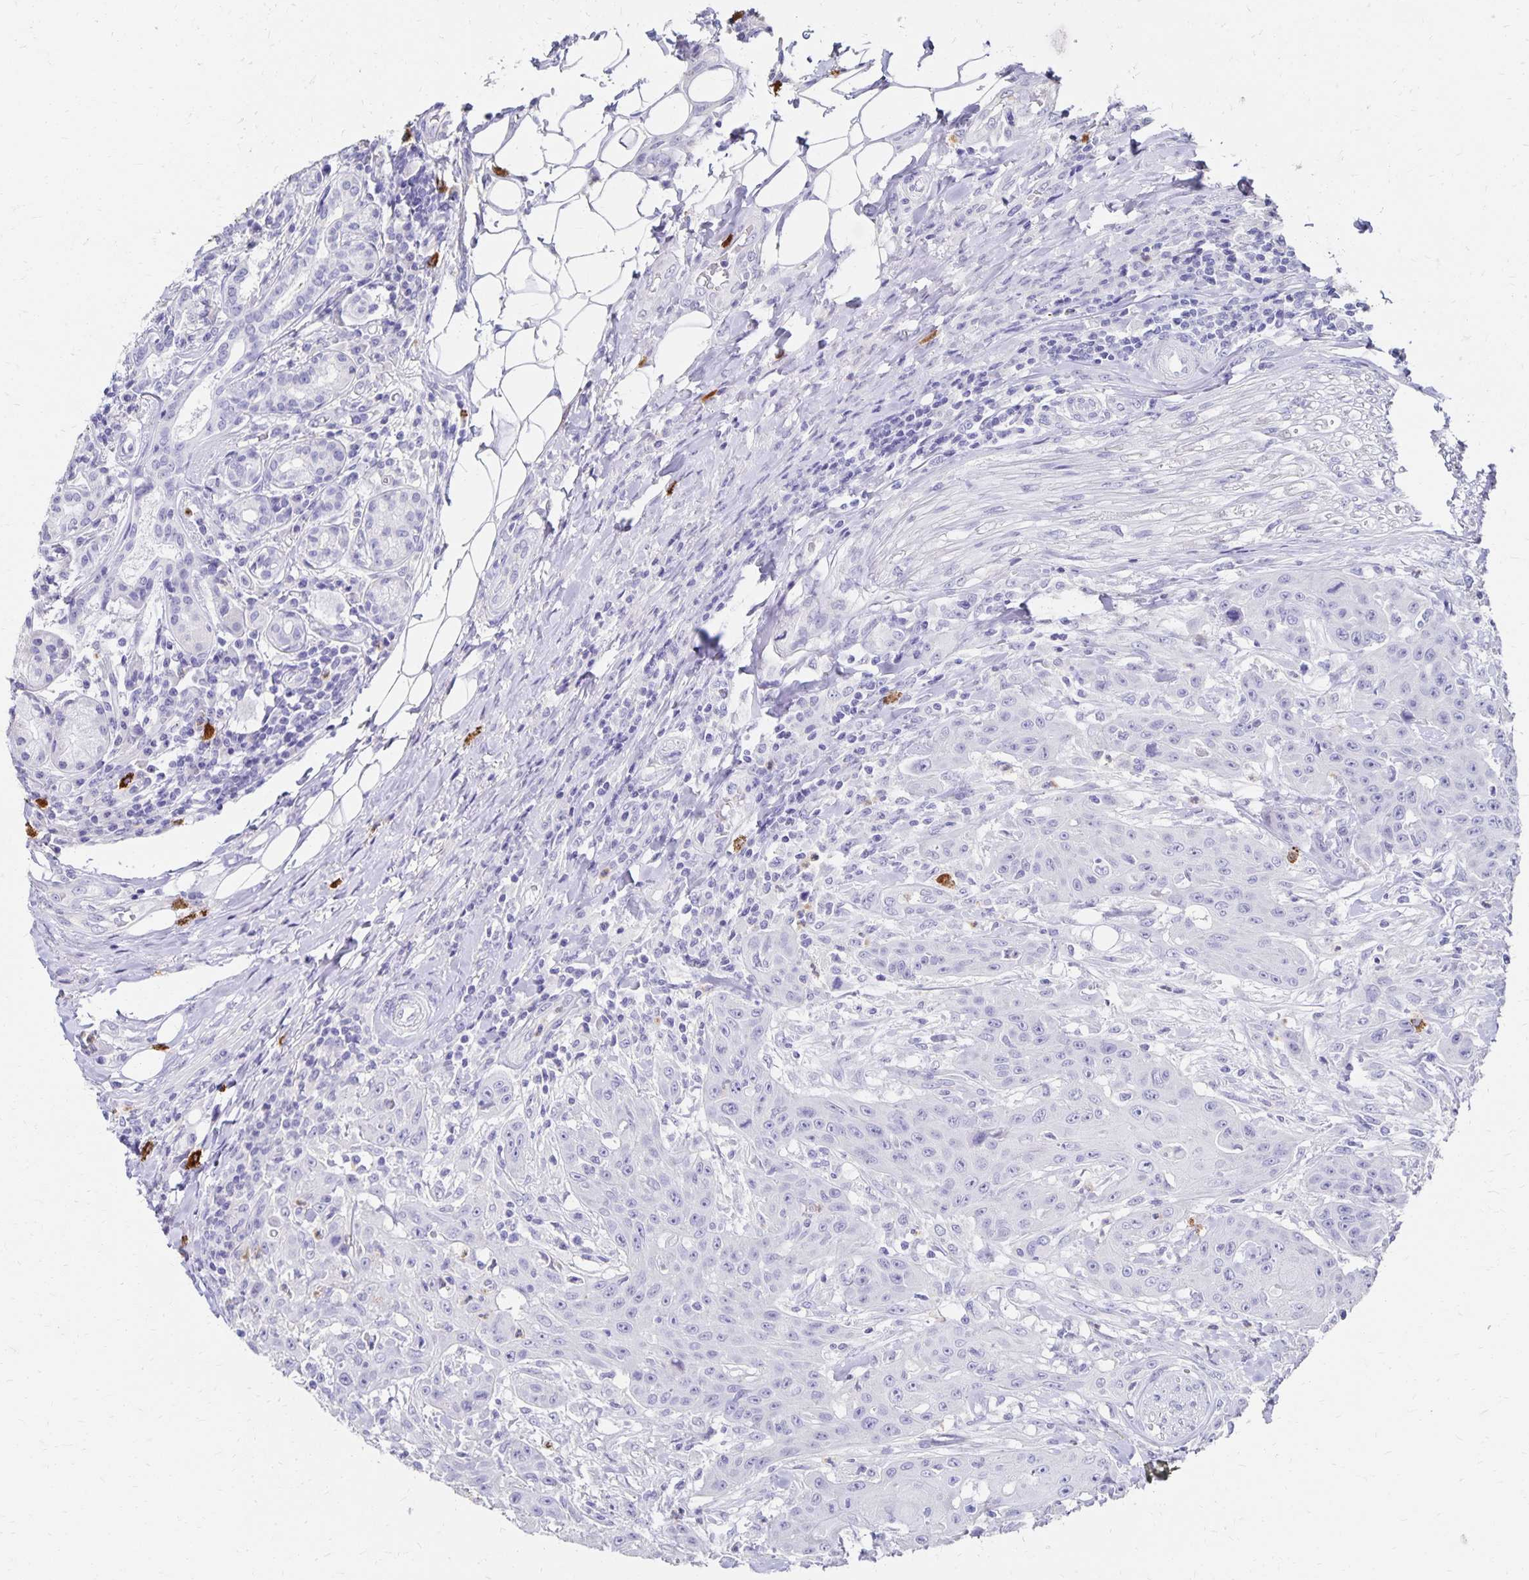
{"staining": {"intensity": "negative", "quantity": "none", "location": "none"}, "tissue": "head and neck cancer", "cell_type": "Tumor cells", "image_type": "cancer", "snomed": [{"axis": "morphology", "description": "Normal tissue, NOS"}, {"axis": "morphology", "description": "Squamous cell carcinoma, NOS"}, {"axis": "topography", "description": "Oral tissue"}, {"axis": "topography", "description": "Head-Neck"}], "caption": "Photomicrograph shows no significant protein expression in tumor cells of head and neck cancer (squamous cell carcinoma).", "gene": "DYNLT4", "patient": {"sex": "female", "age": 55}}